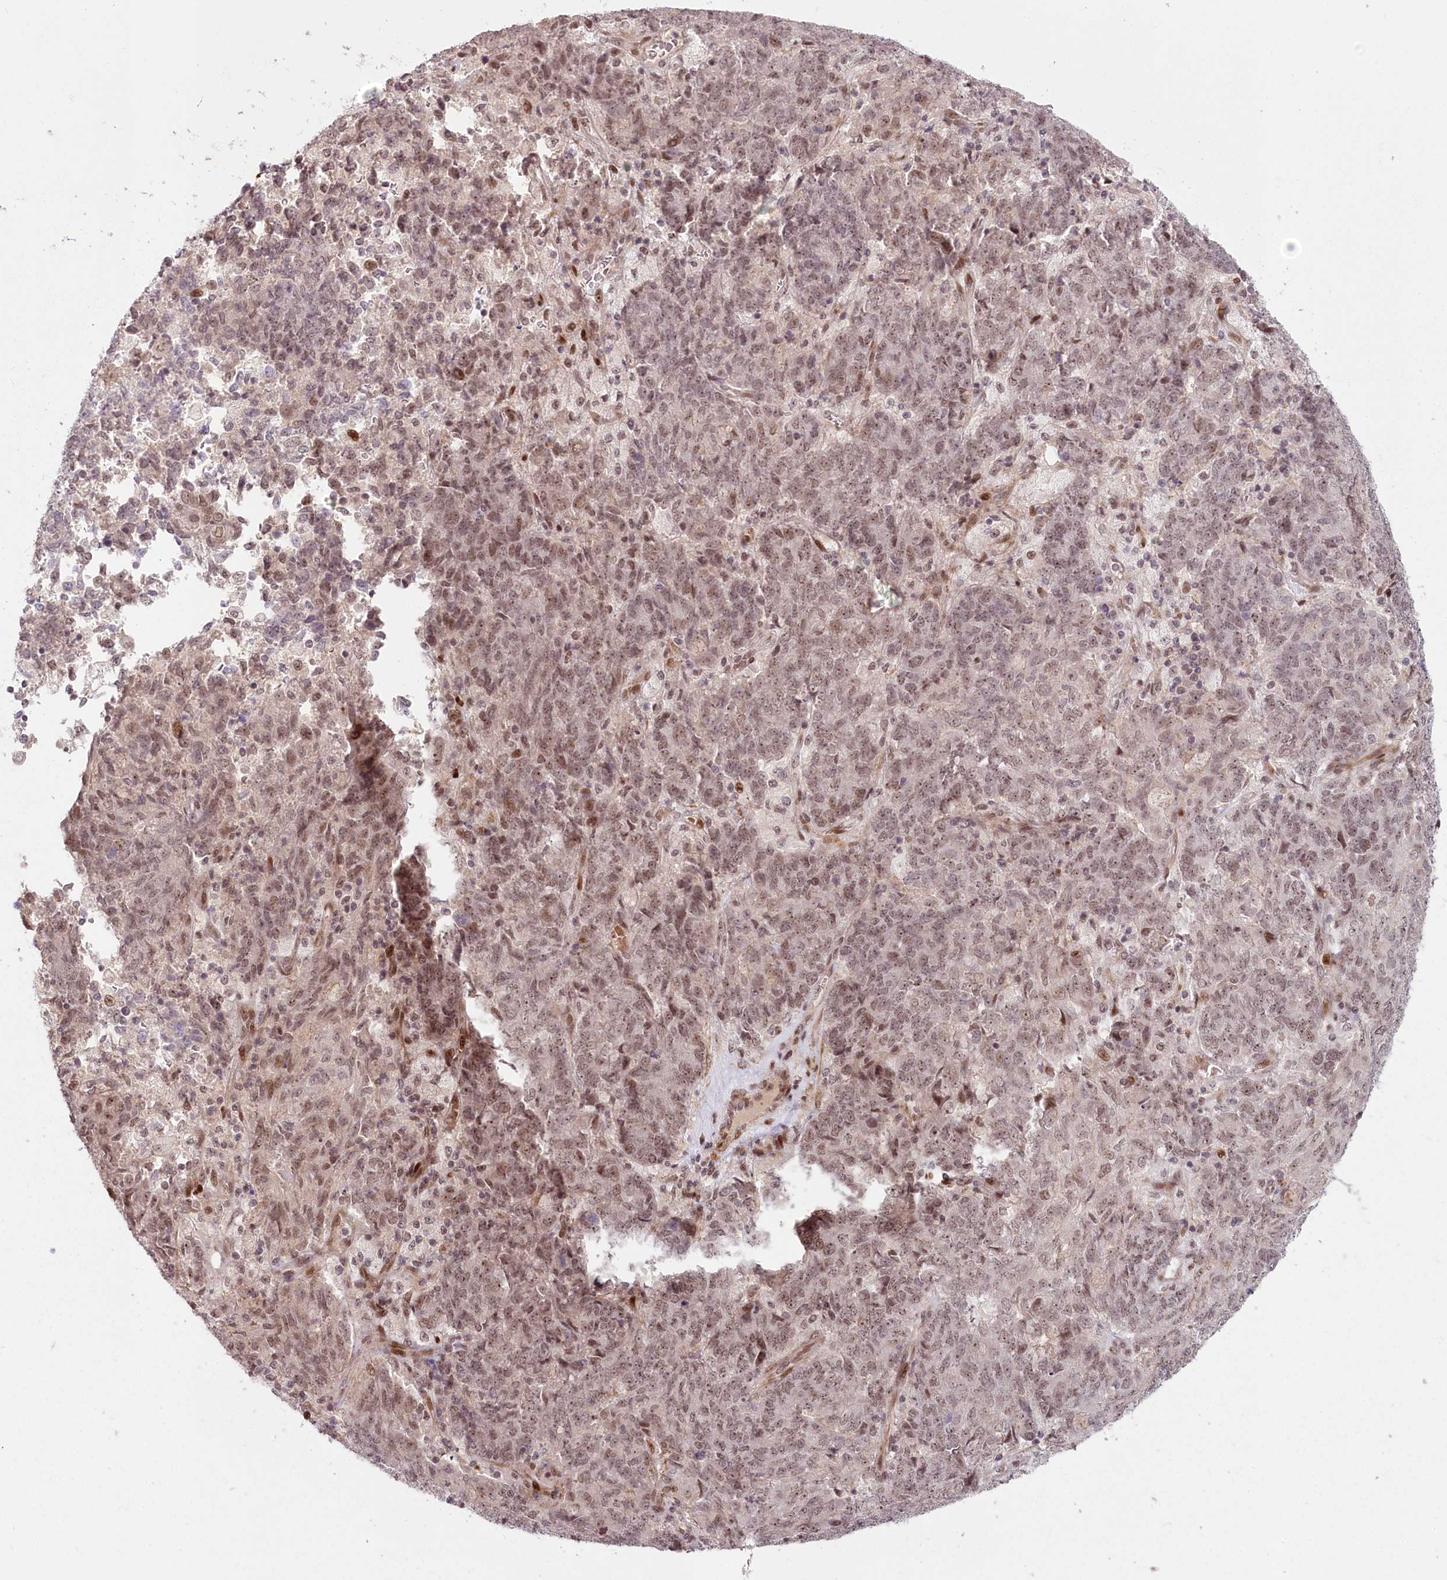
{"staining": {"intensity": "moderate", "quantity": ">75%", "location": "nuclear"}, "tissue": "endometrial cancer", "cell_type": "Tumor cells", "image_type": "cancer", "snomed": [{"axis": "morphology", "description": "Adenocarcinoma, NOS"}, {"axis": "topography", "description": "Endometrium"}], "caption": "IHC (DAB (3,3'-diaminobenzidine)) staining of endometrial cancer shows moderate nuclear protein staining in about >75% of tumor cells.", "gene": "FAM204A", "patient": {"sex": "female", "age": 80}}